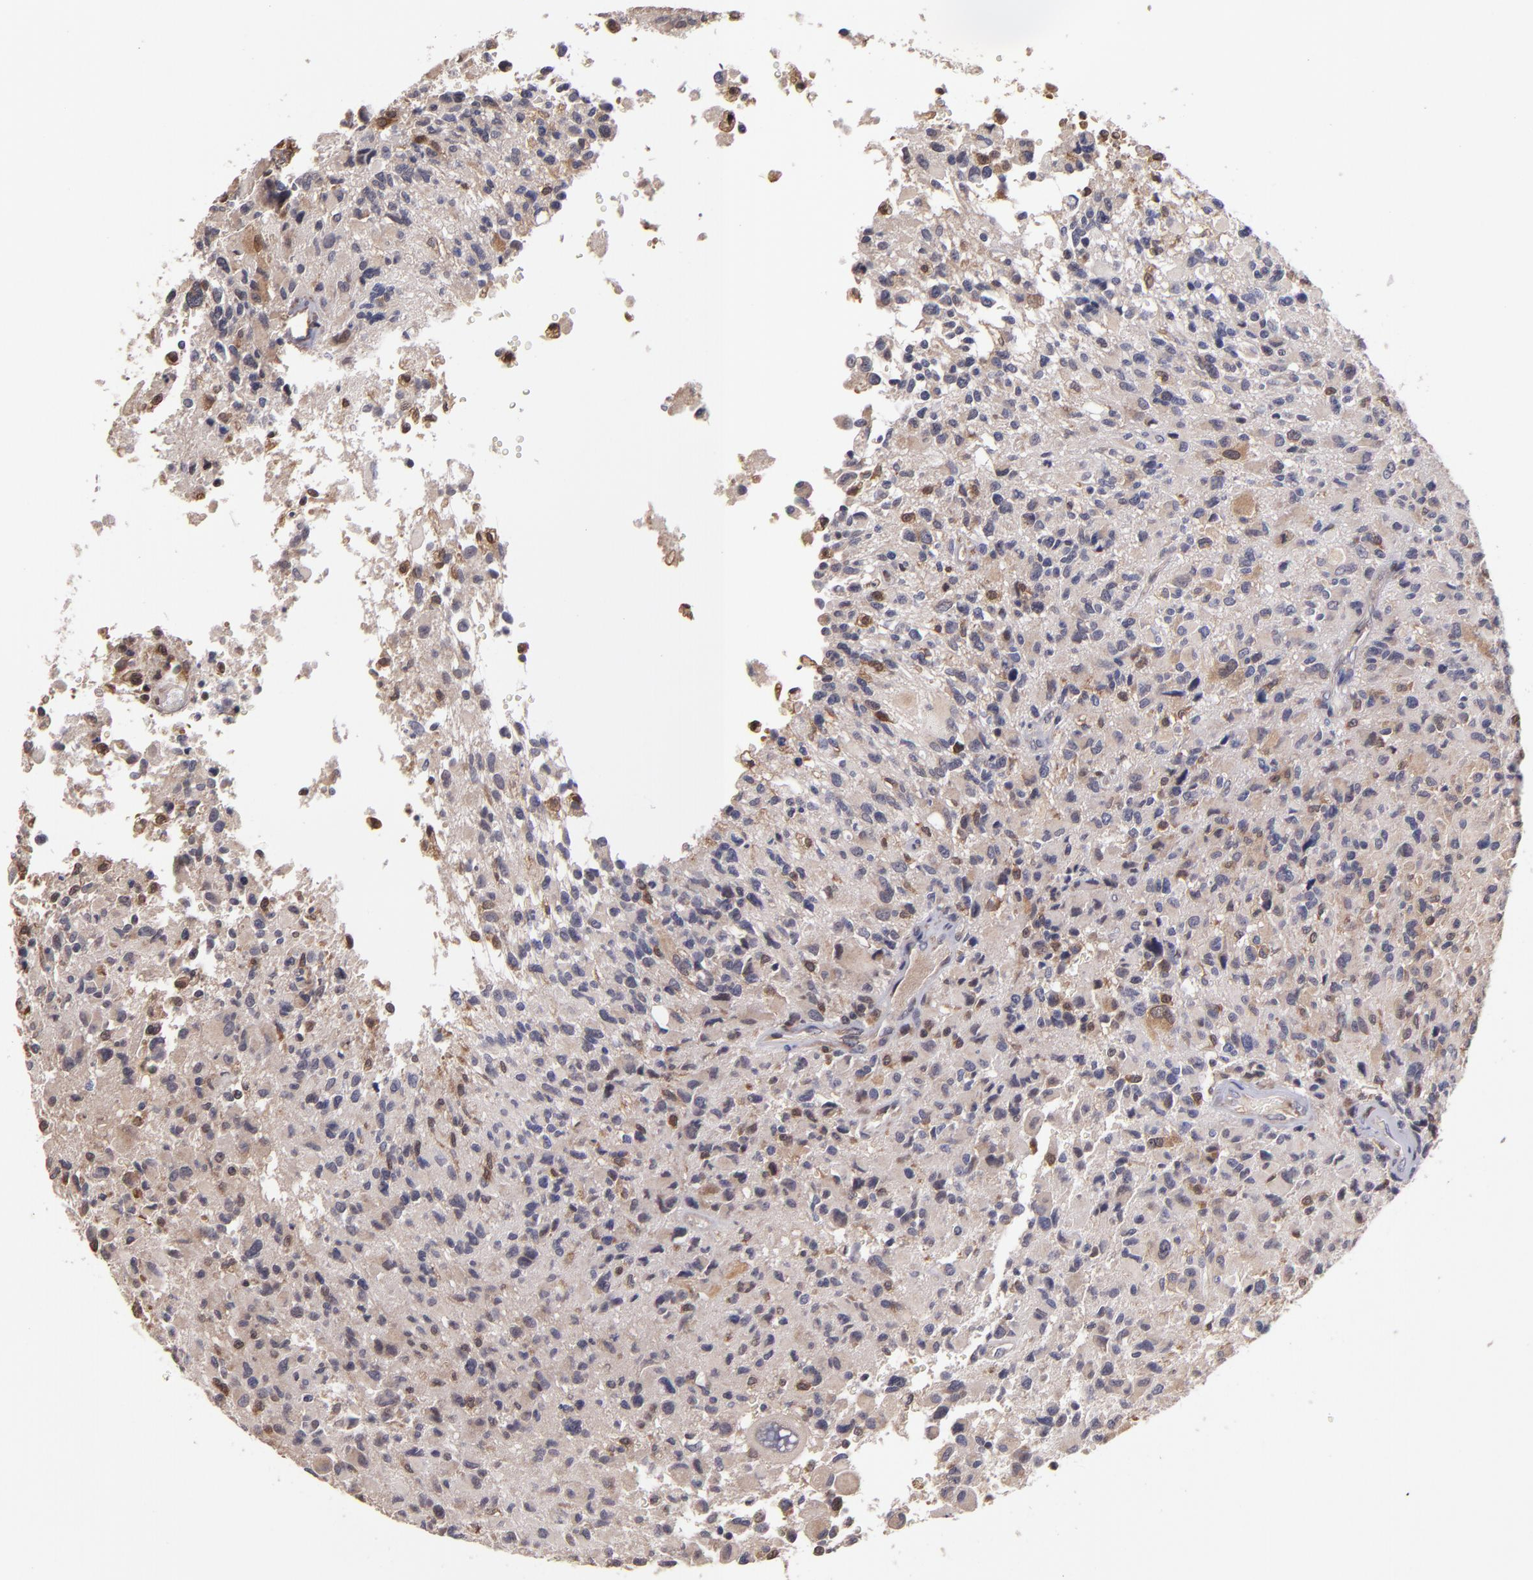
{"staining": {"intensity": "weak", "quantity": "25%-75%", "location": "cytoplasmic/membranous"}, "tissue": "glioma", "cell_type": "Tumor cells", "image_type": "cancer", "snomed": [{"axis": "morphology", "description": "Glioma, malignant, High grade"}, {"axis": "topography", "description": "Brain"}], "caption": "Tumor cells demonstrate low levels of weak cytoplasmic/membranous expression in approximately 25%-75% of cells in glioma.", "gene": "CASP1", "patient": {"sex": "male", "age": 69}}